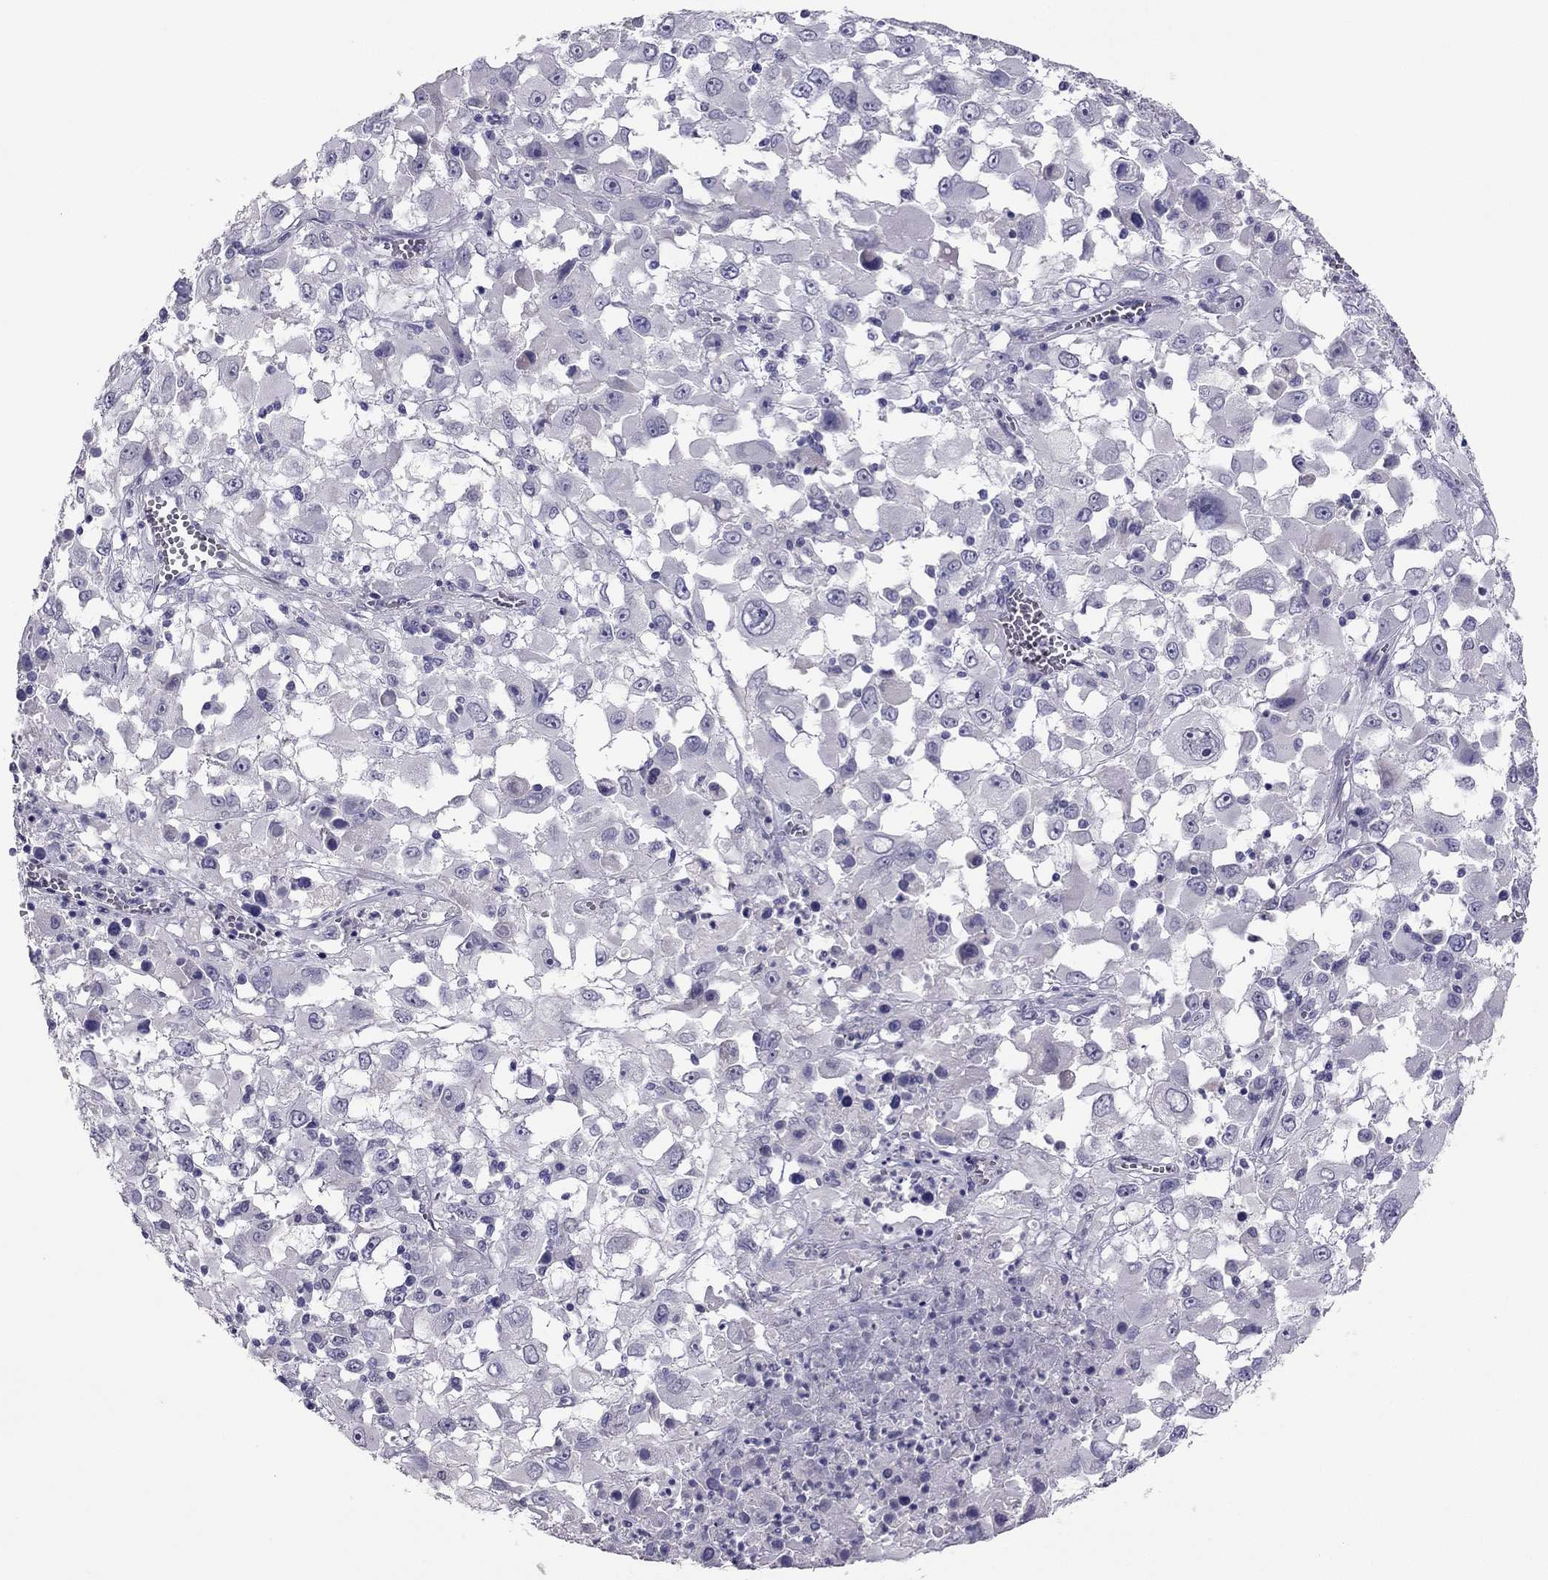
{"staining": {"intensity": "negative", "quantity": "none", "location": "none"}, "tissue": "melanoma", "cell_type": "Tumor cells", "image_type": "cancer", "snomed": [{"axis": "morphology", "description": "Malignant melanoma, Metastatic site"}, {"axis": "topography", "description": "Soft tissue"}], "caption": "This is an immunohistochemistry photomicrograph of human malignant melanoma (metastatic site). There is no positivity in tumor cells.", "gene": "RHO", "patient": {"sex": "male", "age": 50}}